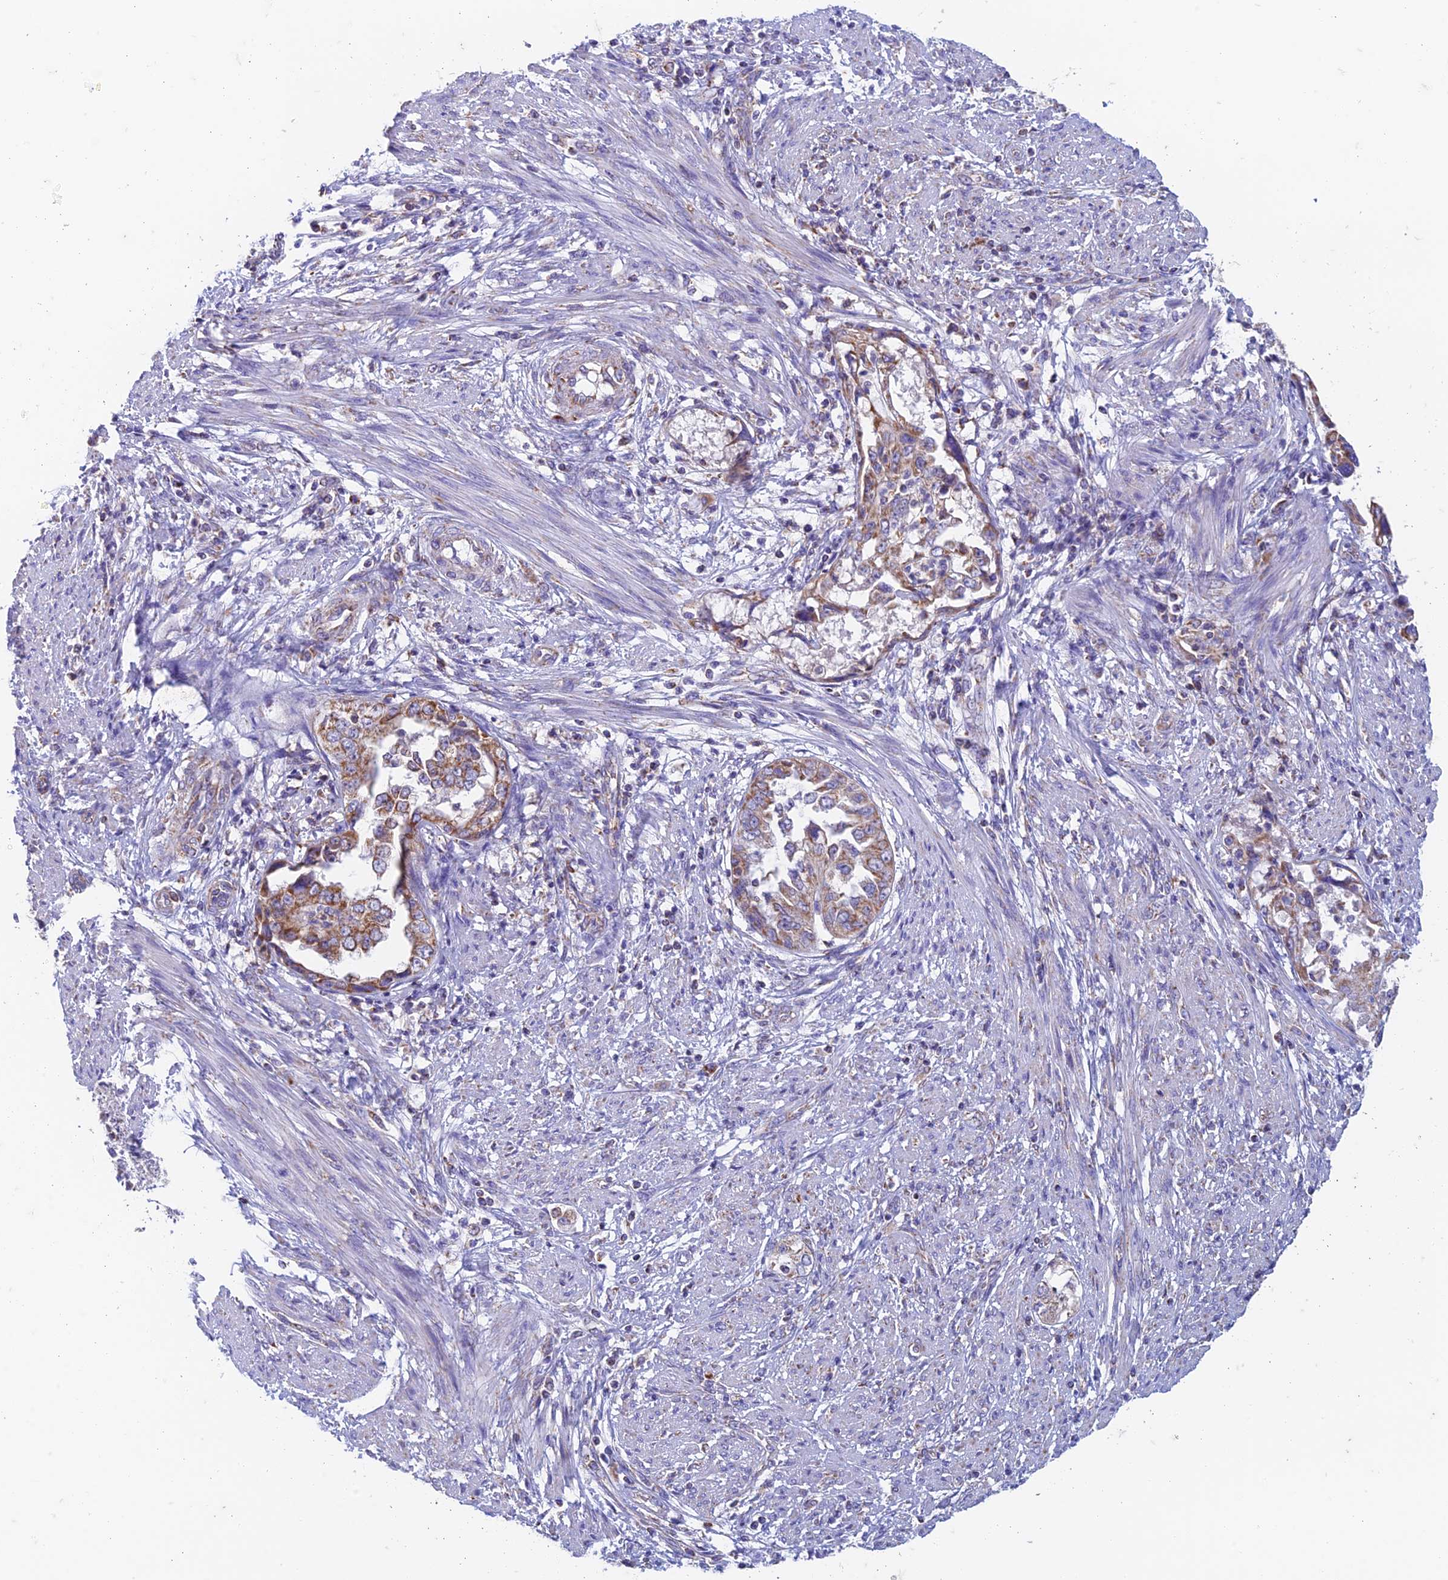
{"staining": {"intensity": "moderate", "quantity": ">75%", "location": "cytoplasmic/membranous"}, "tissue": "endometrial cancer", "cell_type": "Tumor cells", "image_type": "cancer", "snomed": [{"axis": "morphology", "description": "Adenocarcinoma, NOS"}, {"axis": "topography", "description": "Endometrium"}], "caption": "Immunohistochemical staining of human endometrial cancer (adenocarcinoma) demonstrates medium levels of moderate cytoplasmic/membranous protein positivity in approximately >75% of tumor cells. (DAB = brown stain, brightfield microscopy at high magnification).", "gene": "ZNF181", "patient": {"sex": "female", "age": 85}}